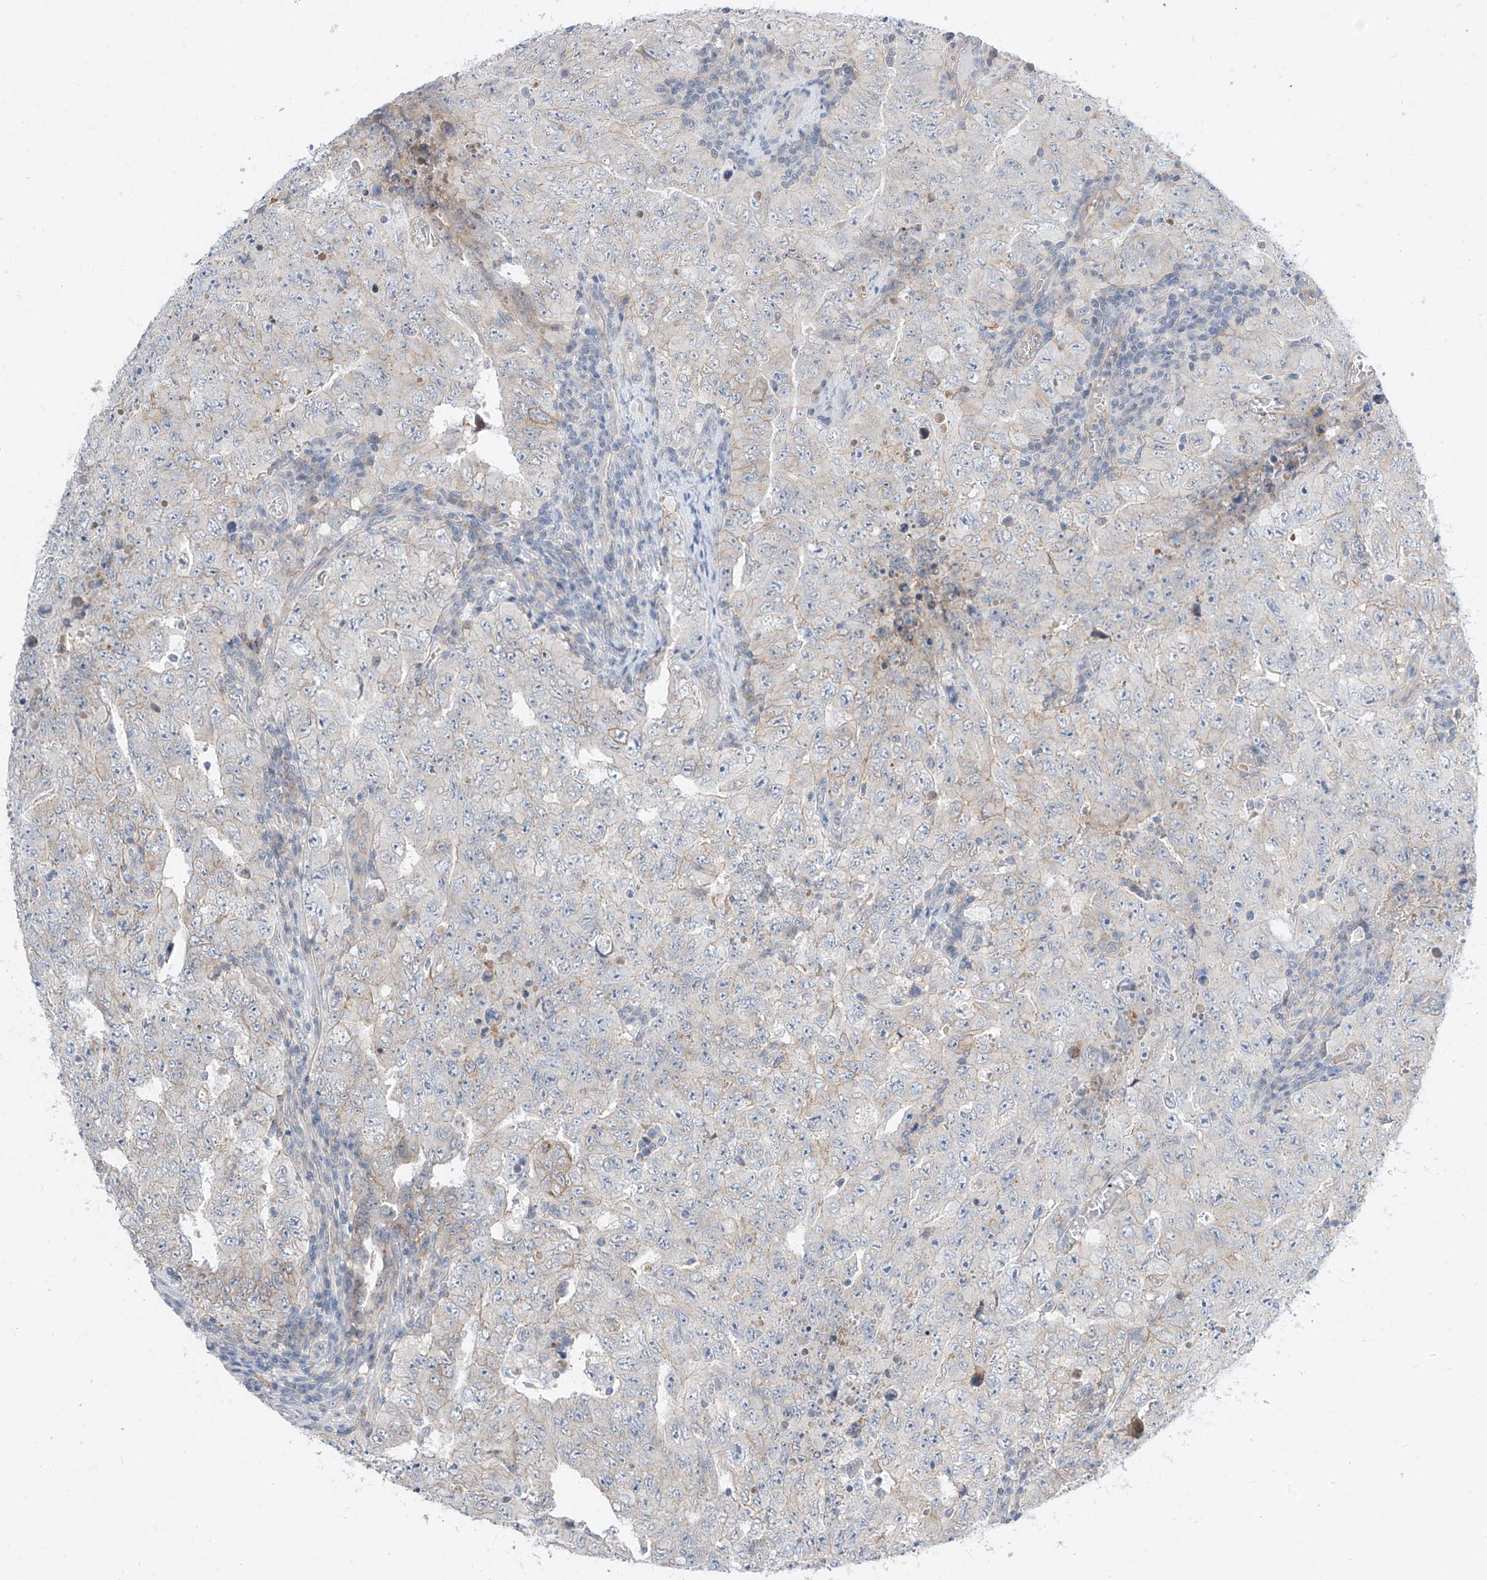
{"staining": {"intensity": "weak", "quantity": "<25%", "location": "cytoplasmic/membranous"}, "tissue": "testis cancer", "cell_type": "Tumor cells", "image_type": "cancer", "snomed": [{"axis": "morphology", "description": "Carcinoma, Embryonal, NOS"}, {"axis": "topography", "description": "Testis"}], "caption": "Tumor cells are negative for protein expression in human testis cancer (embryonal carcinoma).", "gene": "ABLIM2", "patient": {"sex": "male", "age": 26}}